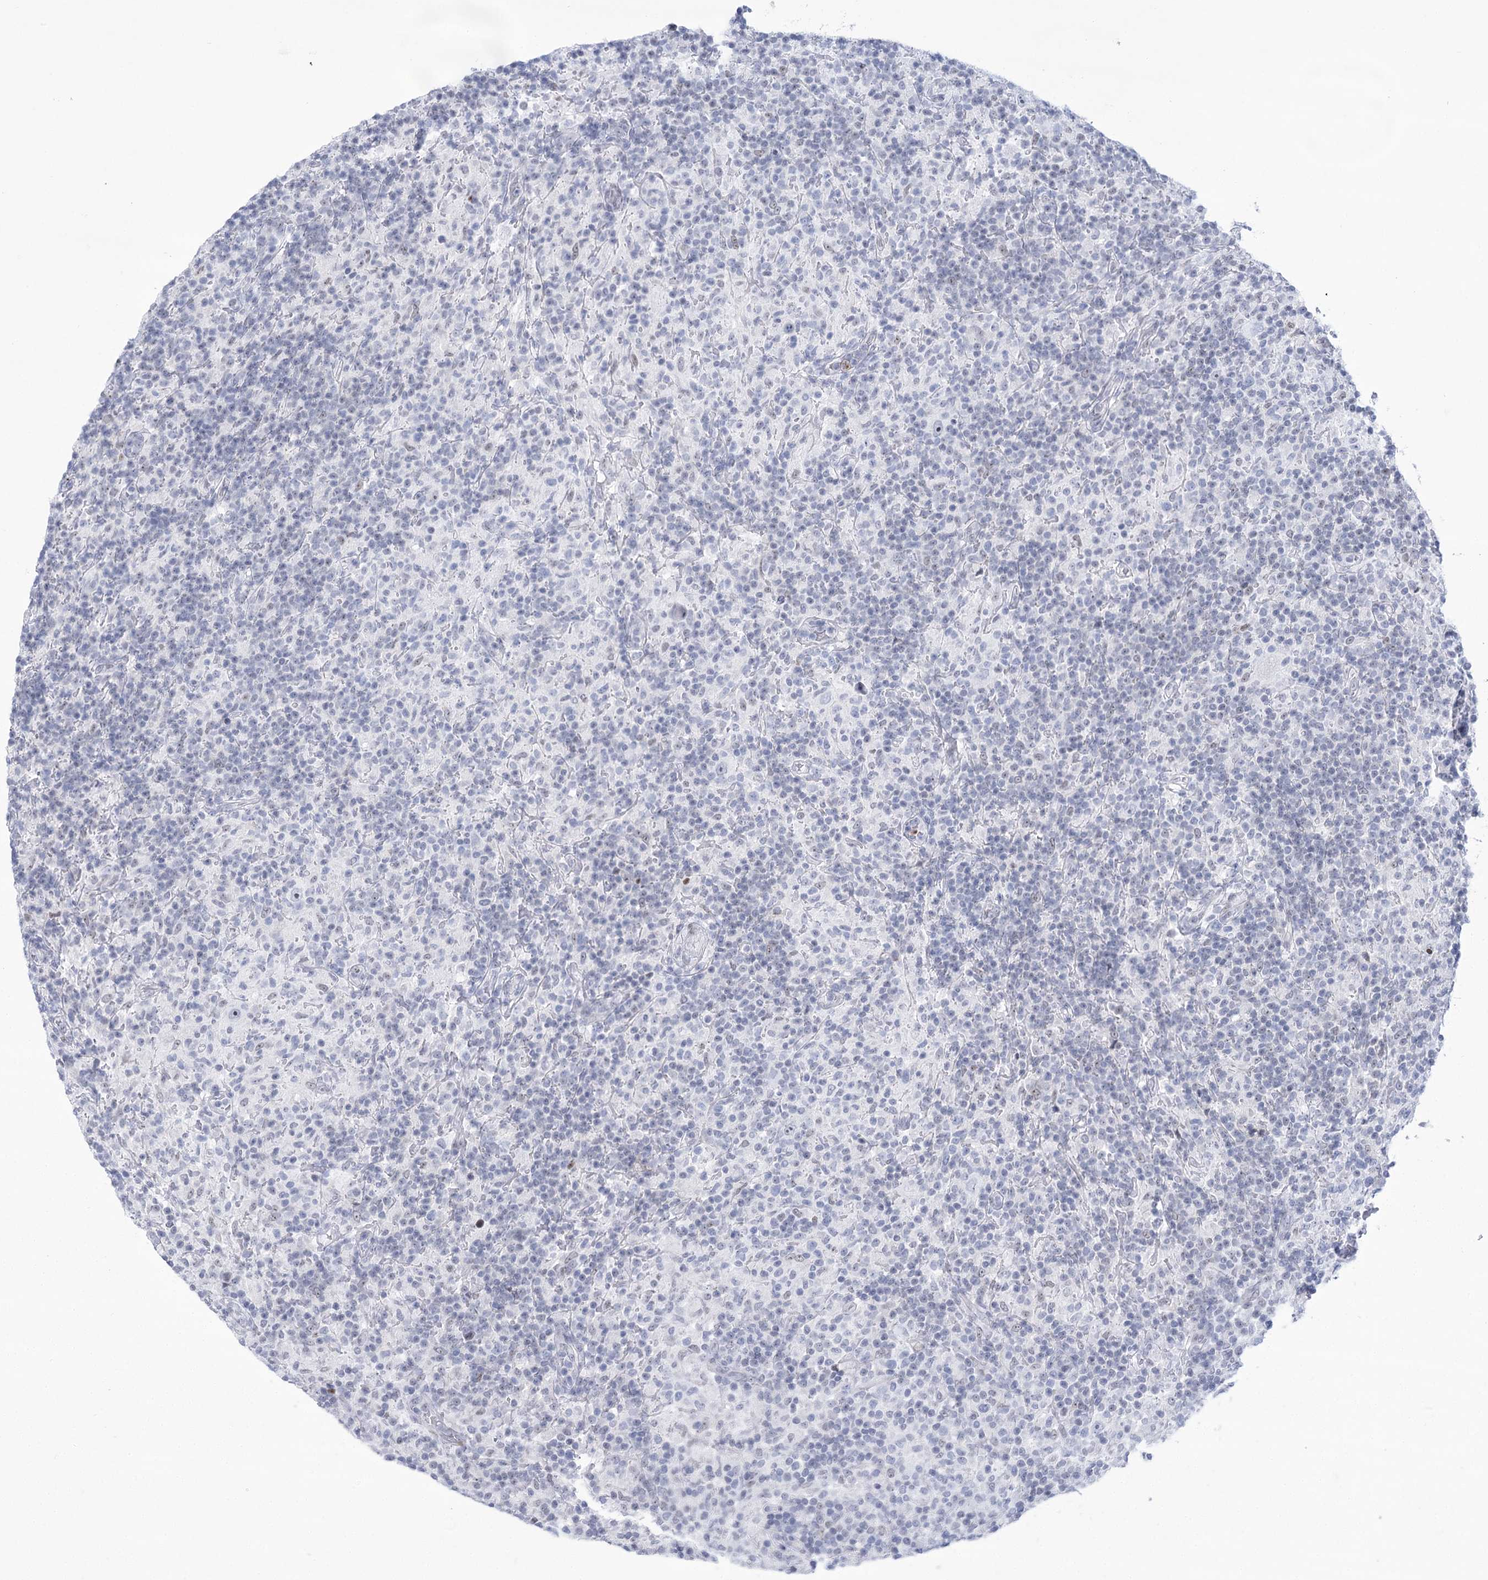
{"staining": {"intensity": "negative", "quantity": "none", "location": "none"}, "tissue": "lymphoma", "cell_type": "Tumor cells", "image_type": "cancer", "snomed": [{"axis": "morphology", "description": "Hodgkin's disease, NOS"}, {"axis": "topography", "description": "Lymph node"}], "caption": "Tumor cells show no significant protein expression in lymphoma.", "gene": "HORMAD1", "patient": {"sex": "male", "age": 70}}